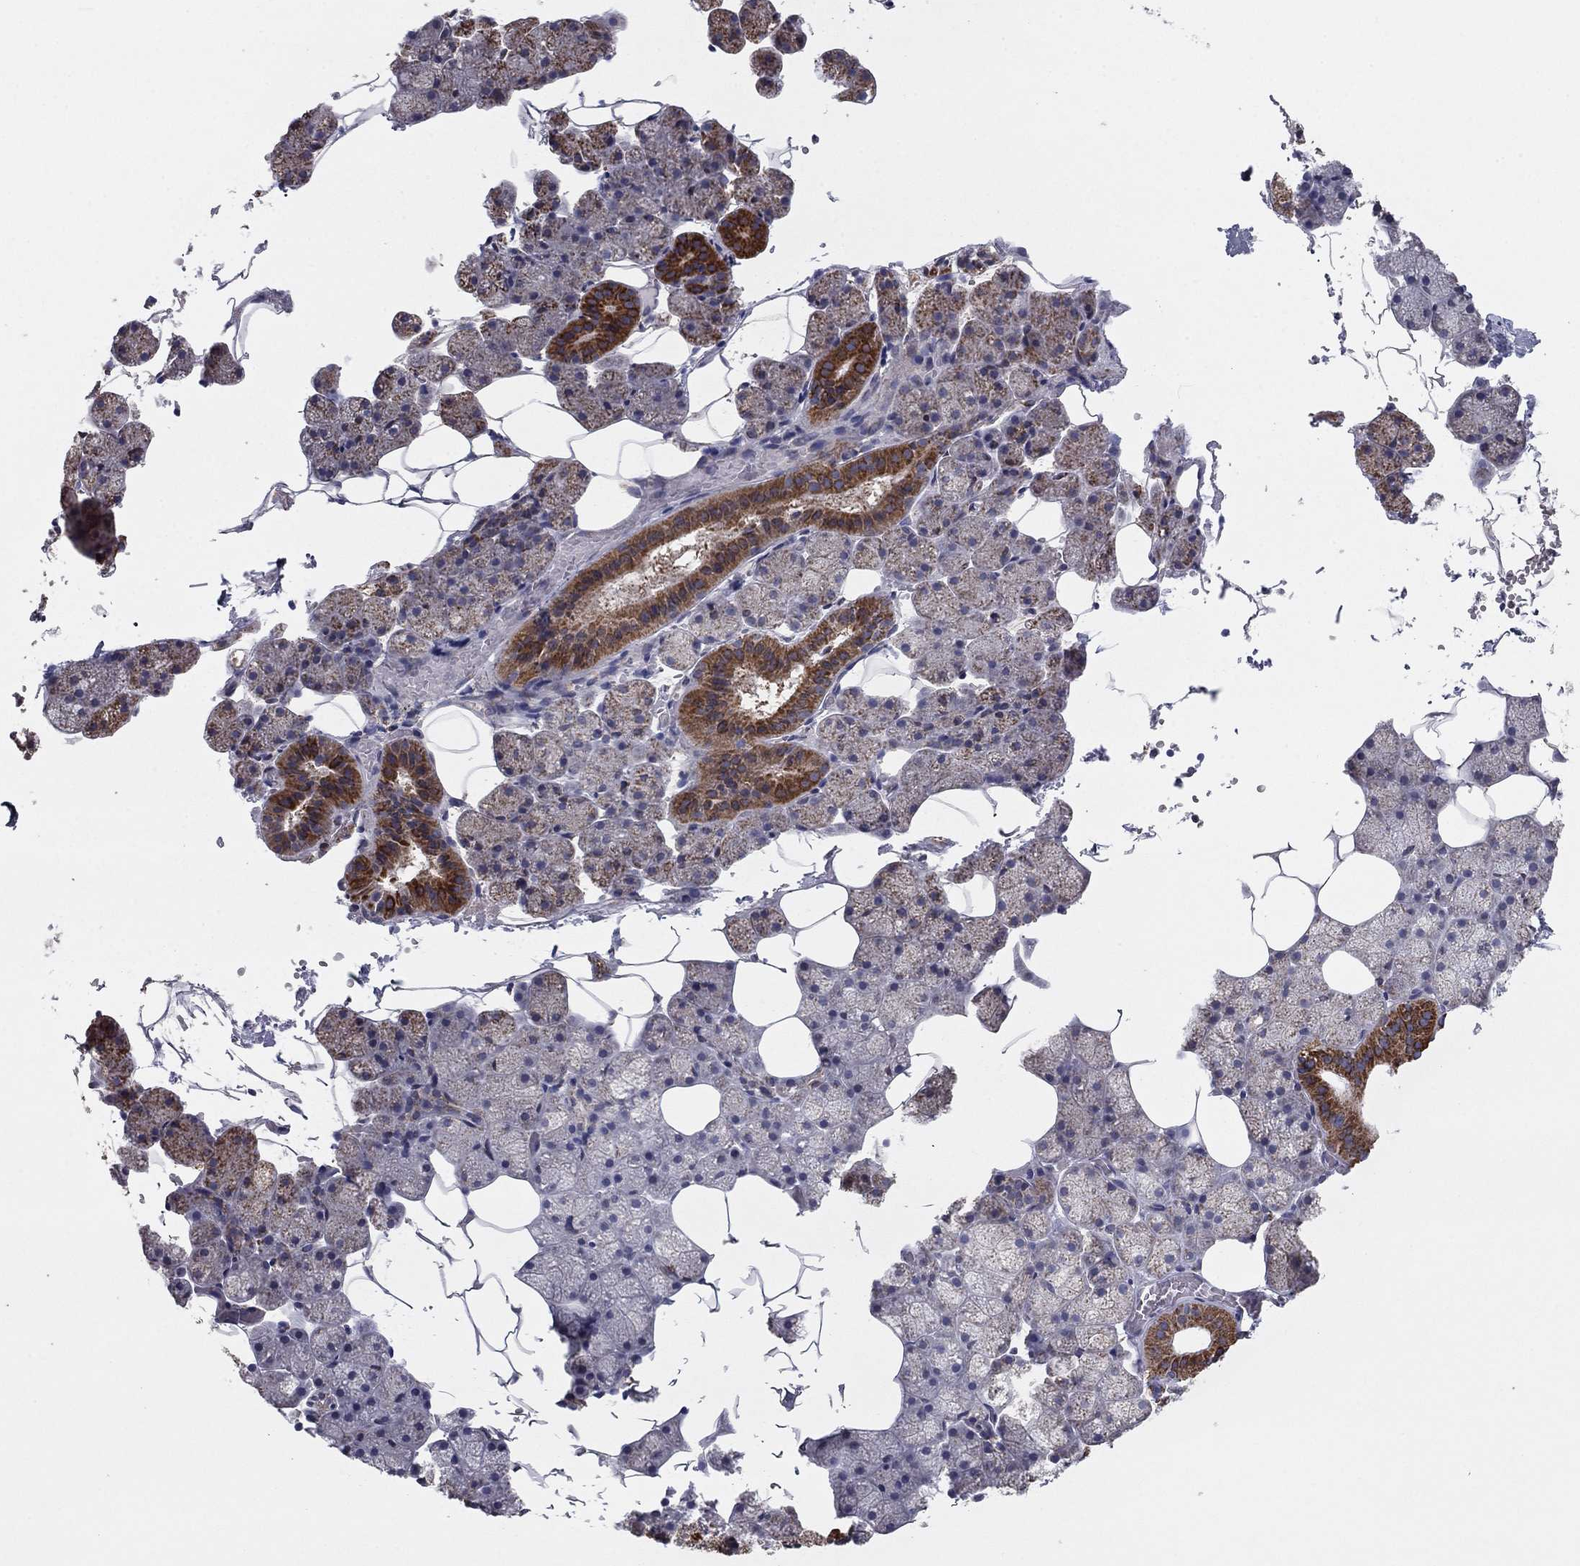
{"staining": {"intensity": "strong", "quantity": "25%-75%", "location": "cytoplasmic/membranous"}, "tissue": "salivary gland", "cell_type": "Glandular cells", "image_type": "normal", "snomed": [{"axis": "morphology", "description": "Normal tissue, NOS"}, {"axis": "topography", "description": "Salivary gland"}], "caption": "Immunohistochemistry of normal salivary gland reveals high levels of strong cytoplasmic/membranous expression in approximately 25%-75% of glandular cells.", "gene": "NDUFV1", "patient": {"sex": "male", "age": 38}}